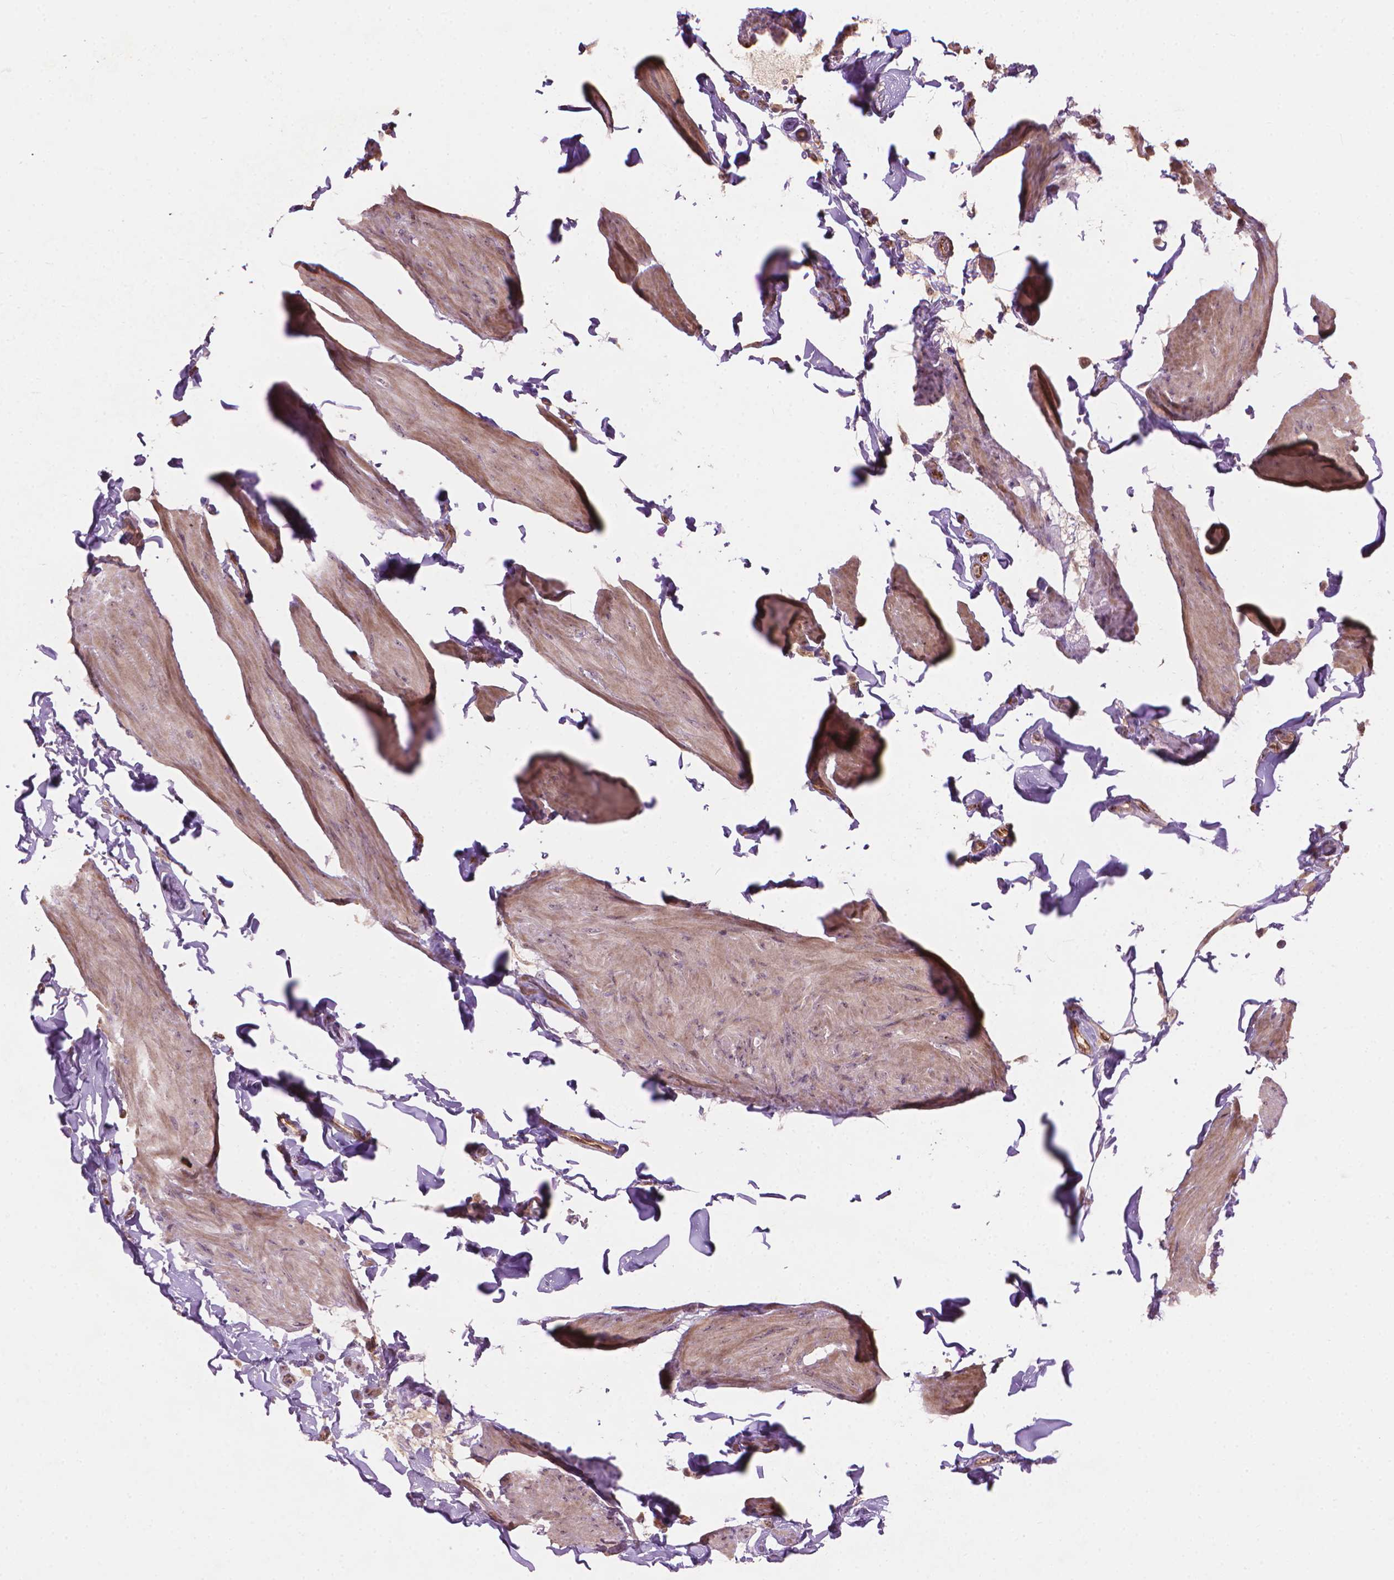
{"staining": {"intensity": "weak", "quantity": "25%-75%", "location": "cytoplasmic/membranous"}, "tissue": "smooth muscle", "cell_type": "Smooth muscle cells", "image_type": "normal", "snomed": [{"axis": "morphology", "description": "Normal tissue, NOS"}, {"axis": "topography", "description": "Adipose tissue"}, {"axis": "topography", "description": "Smooth muscle"}, {"axis": "topography", "description": "Peripheral nerve tissue"}], "caption": "An image of human smooth muscle stained for a protein shows weak cytoplasmic/membranous brown staining in smooth muscle cells. (DAB IHC with brightfield microscopy, high magnification).", "gene": "SMC2", "patient": {"sex": "male", "age": 83}}